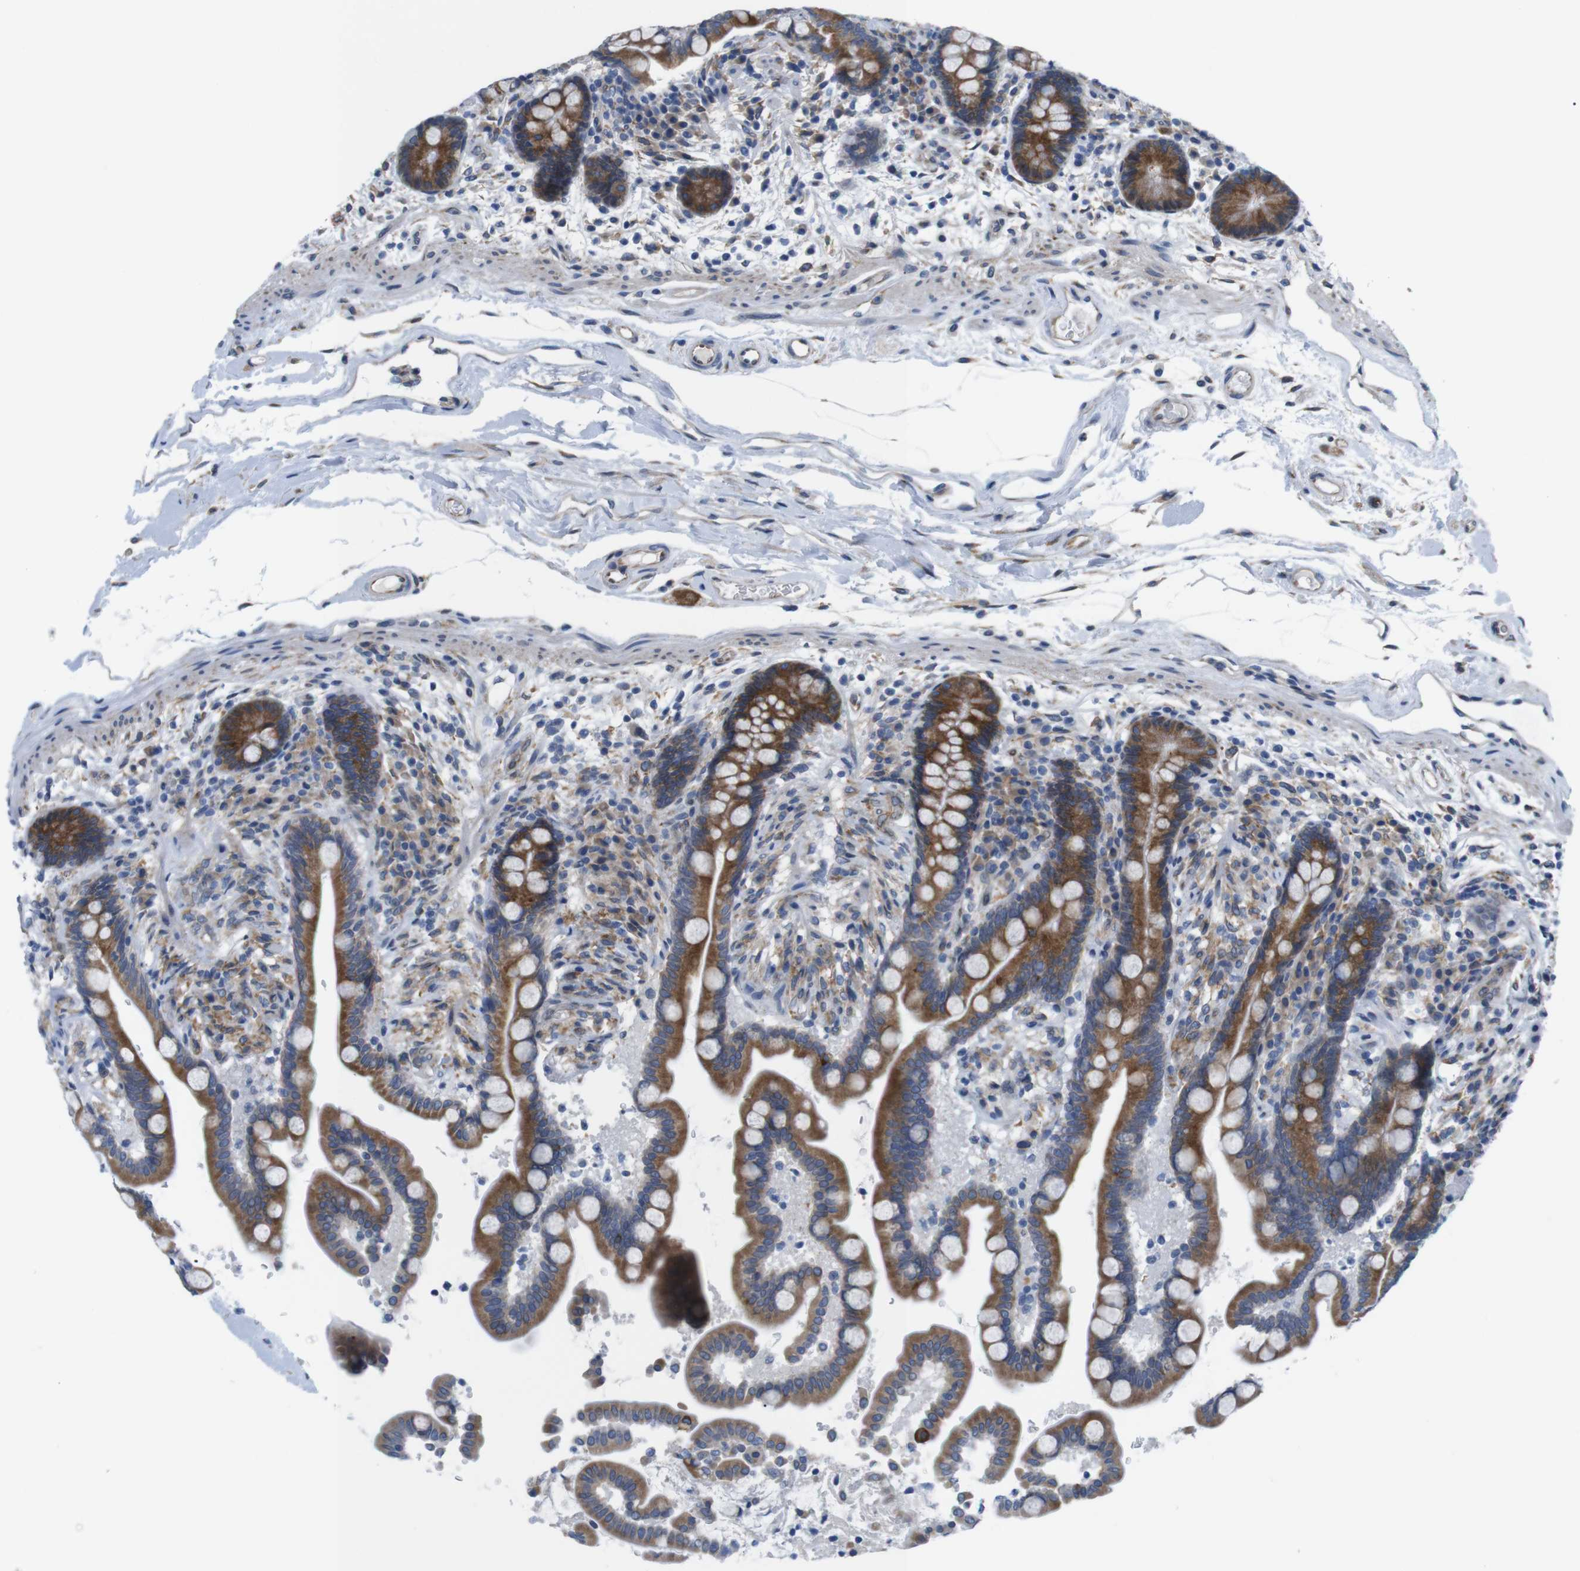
{"staining": {"intensity": "weak", "quantity": ">75%", "location": "cytoplasmic/membranous"}, "tissue": "colon", "cell_type": "Endothelial cells", "image_type": "normal", "snomed": [{"axis": "morphology", "description": "Normal tissue, NOS"}, {"axis": "topography", "description": "Colon"}], "caption": "Immunohistochemical staining of benign colon demonstrates low levels of weak cytoplasmic/membranous positivity in about >75% of endothelial cells.", "gene": "HACD3", "patient": {"sex": "male", "age": 73}}